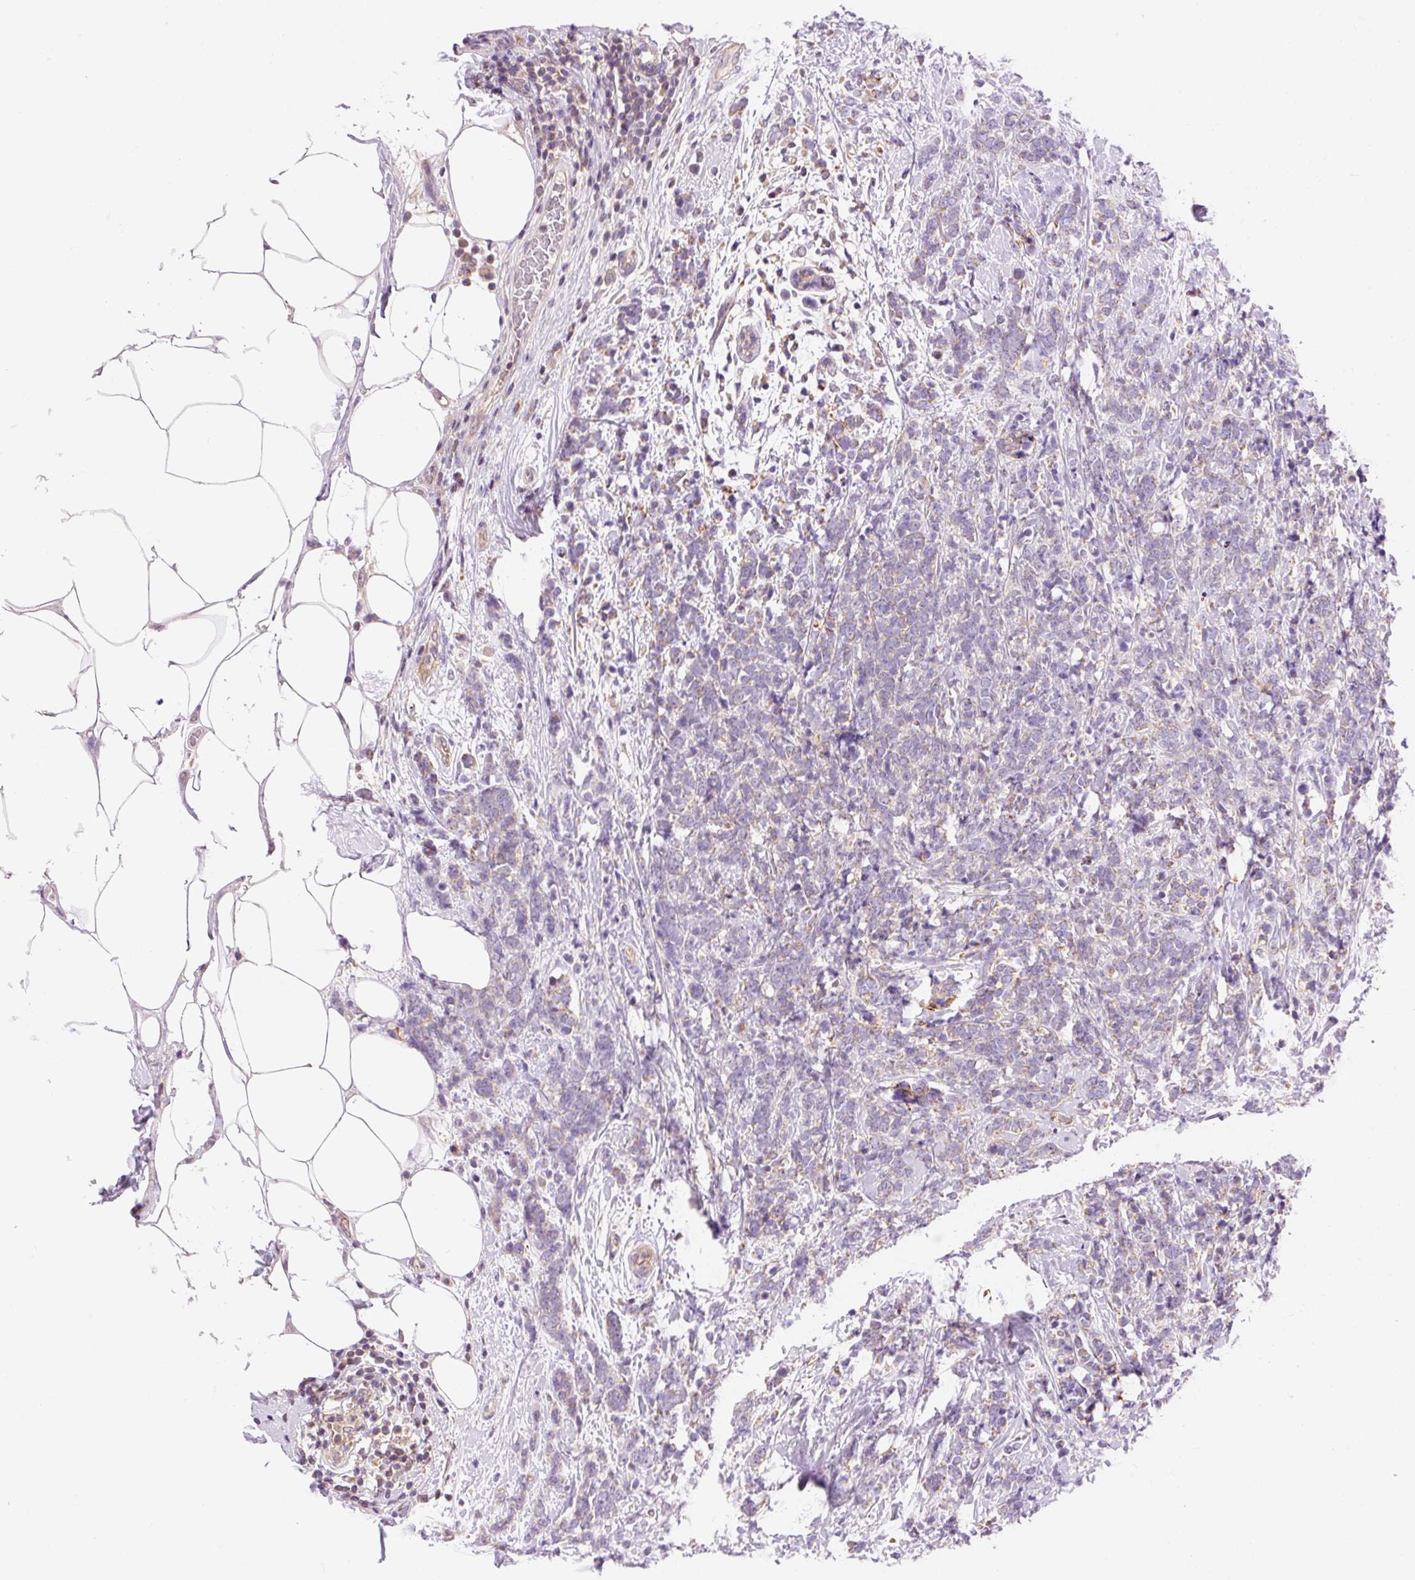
{"staining": {"intensity": "negative", "quantity": "none", "location": "none"}, "tissue": "breast cancer", "cell_type": "Tumor cells", "image_type": "cancer", "snomed": [{"axis": "morphology", "description": "Lobular carcinoma"}, {"axis": "topography", "description": "Breast"}], "caption": "High magnification brightfield microscopy of breast lobular carcinoma stained with DAB (brown) and counterstained with hematoxylin (blue): tumor cells show no significant positivity. (Brightfield microscopy of DAB (3,3'-diaminobenzidine) IHC at high magnification).", "gene": "IMMT", "patient": {"sex": "female", "age": 58}}